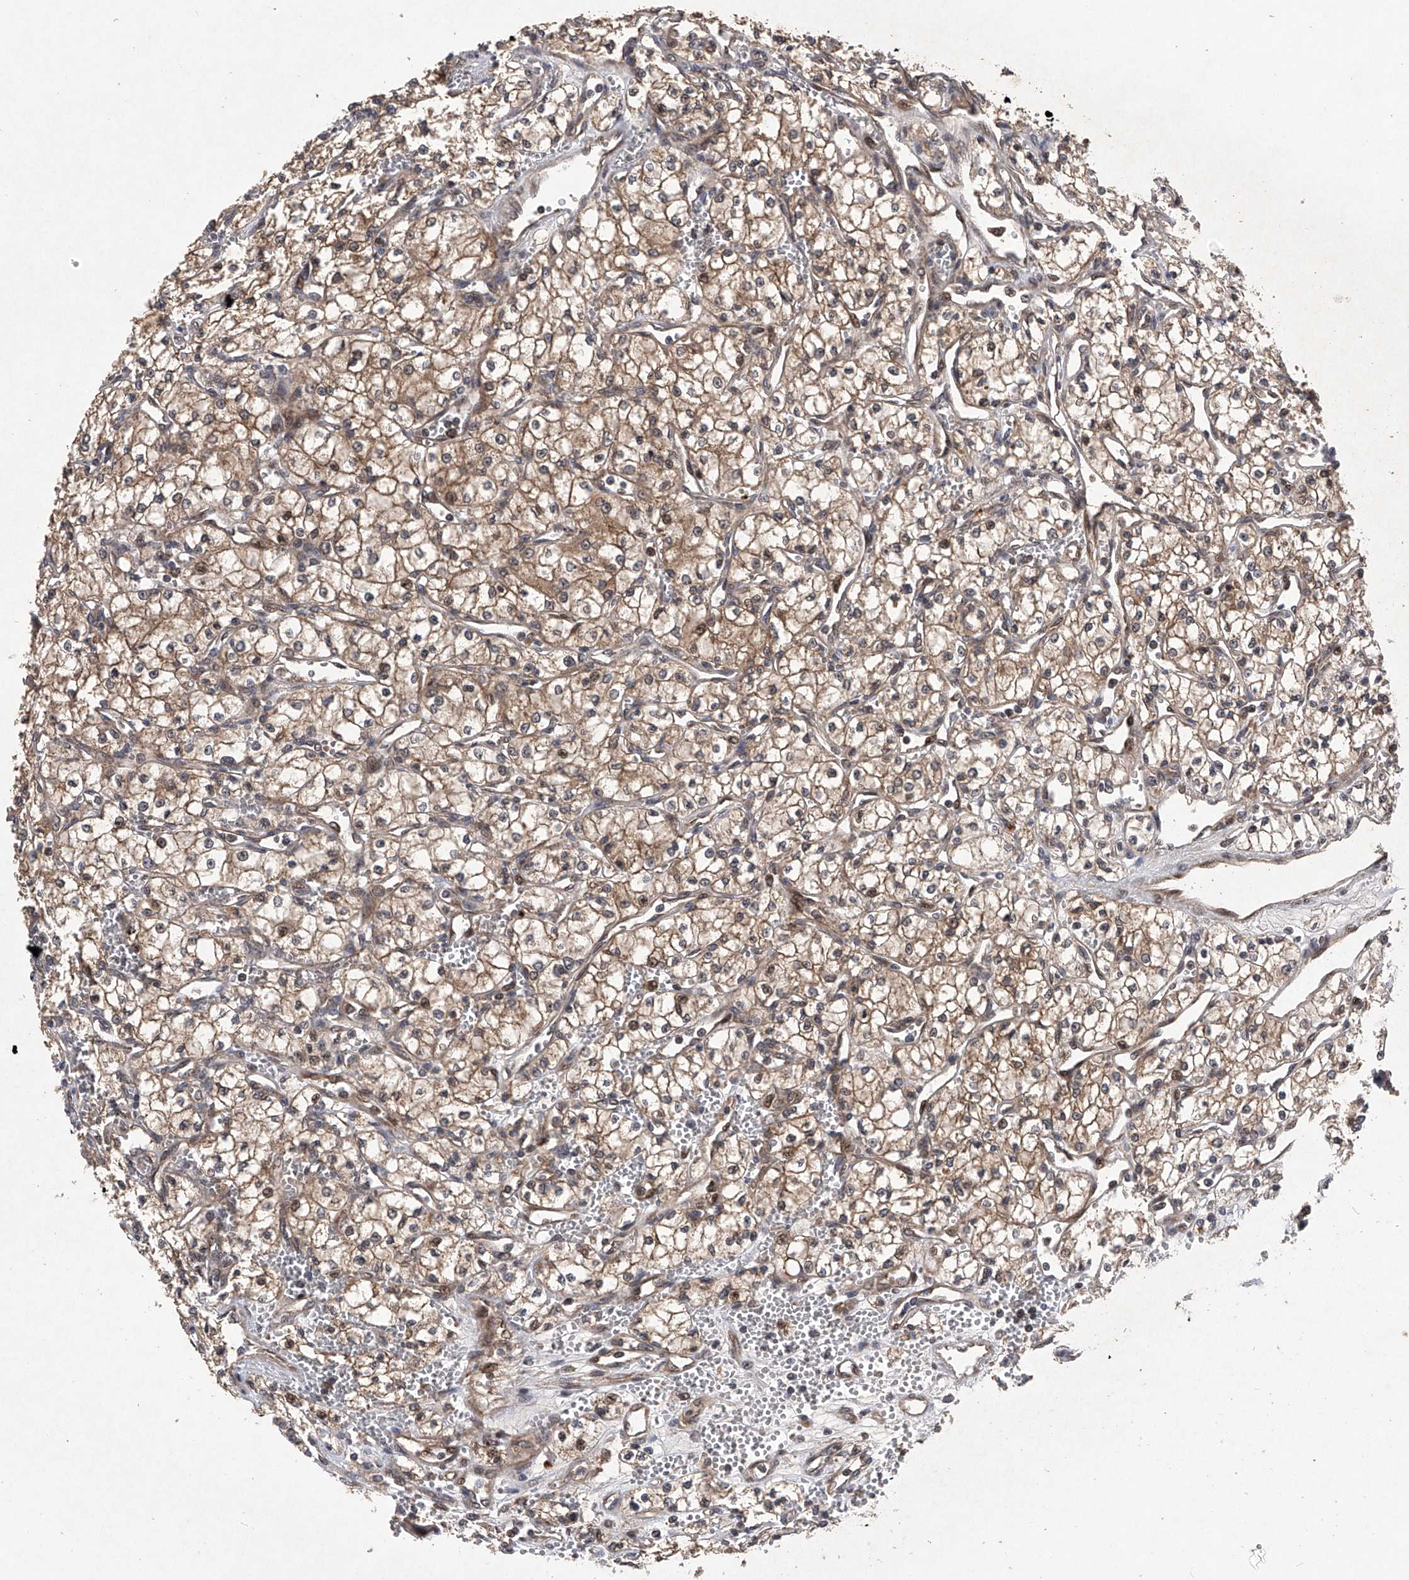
{"staining": {"intensity": "moderate", "quantity": ">75%", "location": "cytoplasmic/membranous"}, "tissue": "renal cancer", "cell_type": "Tumor cells", "image_type": "cancer", "snomed": [{"axis": "morphology", "description": "Adenocarcinoma, NOS"}, {"axis": "topography", "description": "Kidney"}], "caption": "Immunohistochemistry of adenocarcinoma (renal) exhibits medium levels of moderate cytoplasmic/membranous staining in approximately >75% of tumor cells.", "gene": "MAP3K11", "patient": {"sex": "male", "age": 59}}